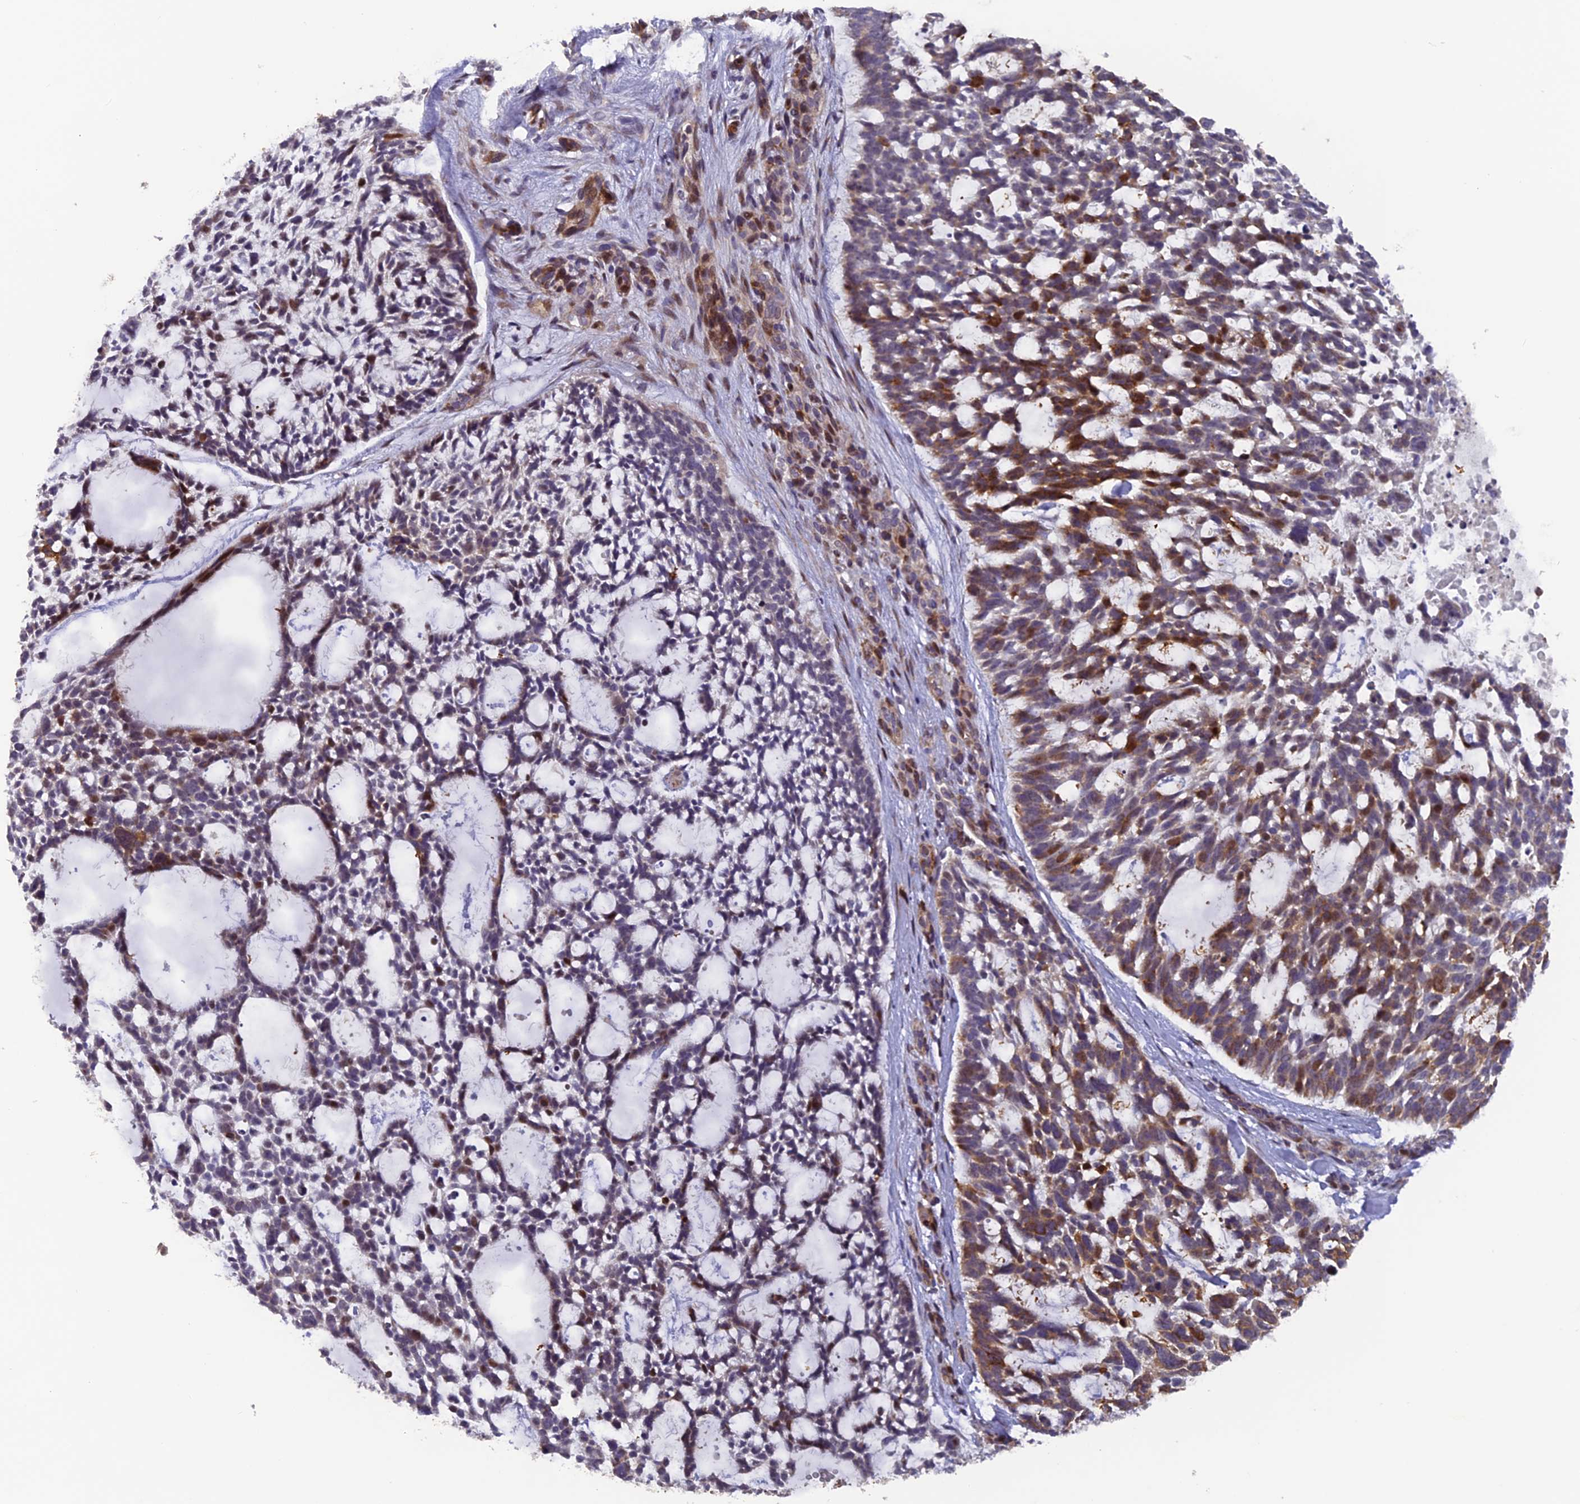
{"staining": {"intensity": "strong", "quantity": "<25%", "location": "cytoplasmic/membranous,nuclear"}, "tissue": "skin cancer", "cell_type": "Tumor cells", "image_type": "cancer", "snomed": [{"axis": "morphology", "description": "Basal cell carcinoma"}, {"axis": "topography", "description": "Skin"}], "caption": "High-power microscopy captured an immunohistochemistry image of skin basal cell carcinoma, revealing strong cytoplasmic/membranous and nuclear expression in about <25% of tumor cells. (DAB (3,3'-diaminobenzidine) IHC, brown staining for protein, blue staining for nuclei).", "gene": "RAB28", "patient": {"sex": "male", "age": 88}}